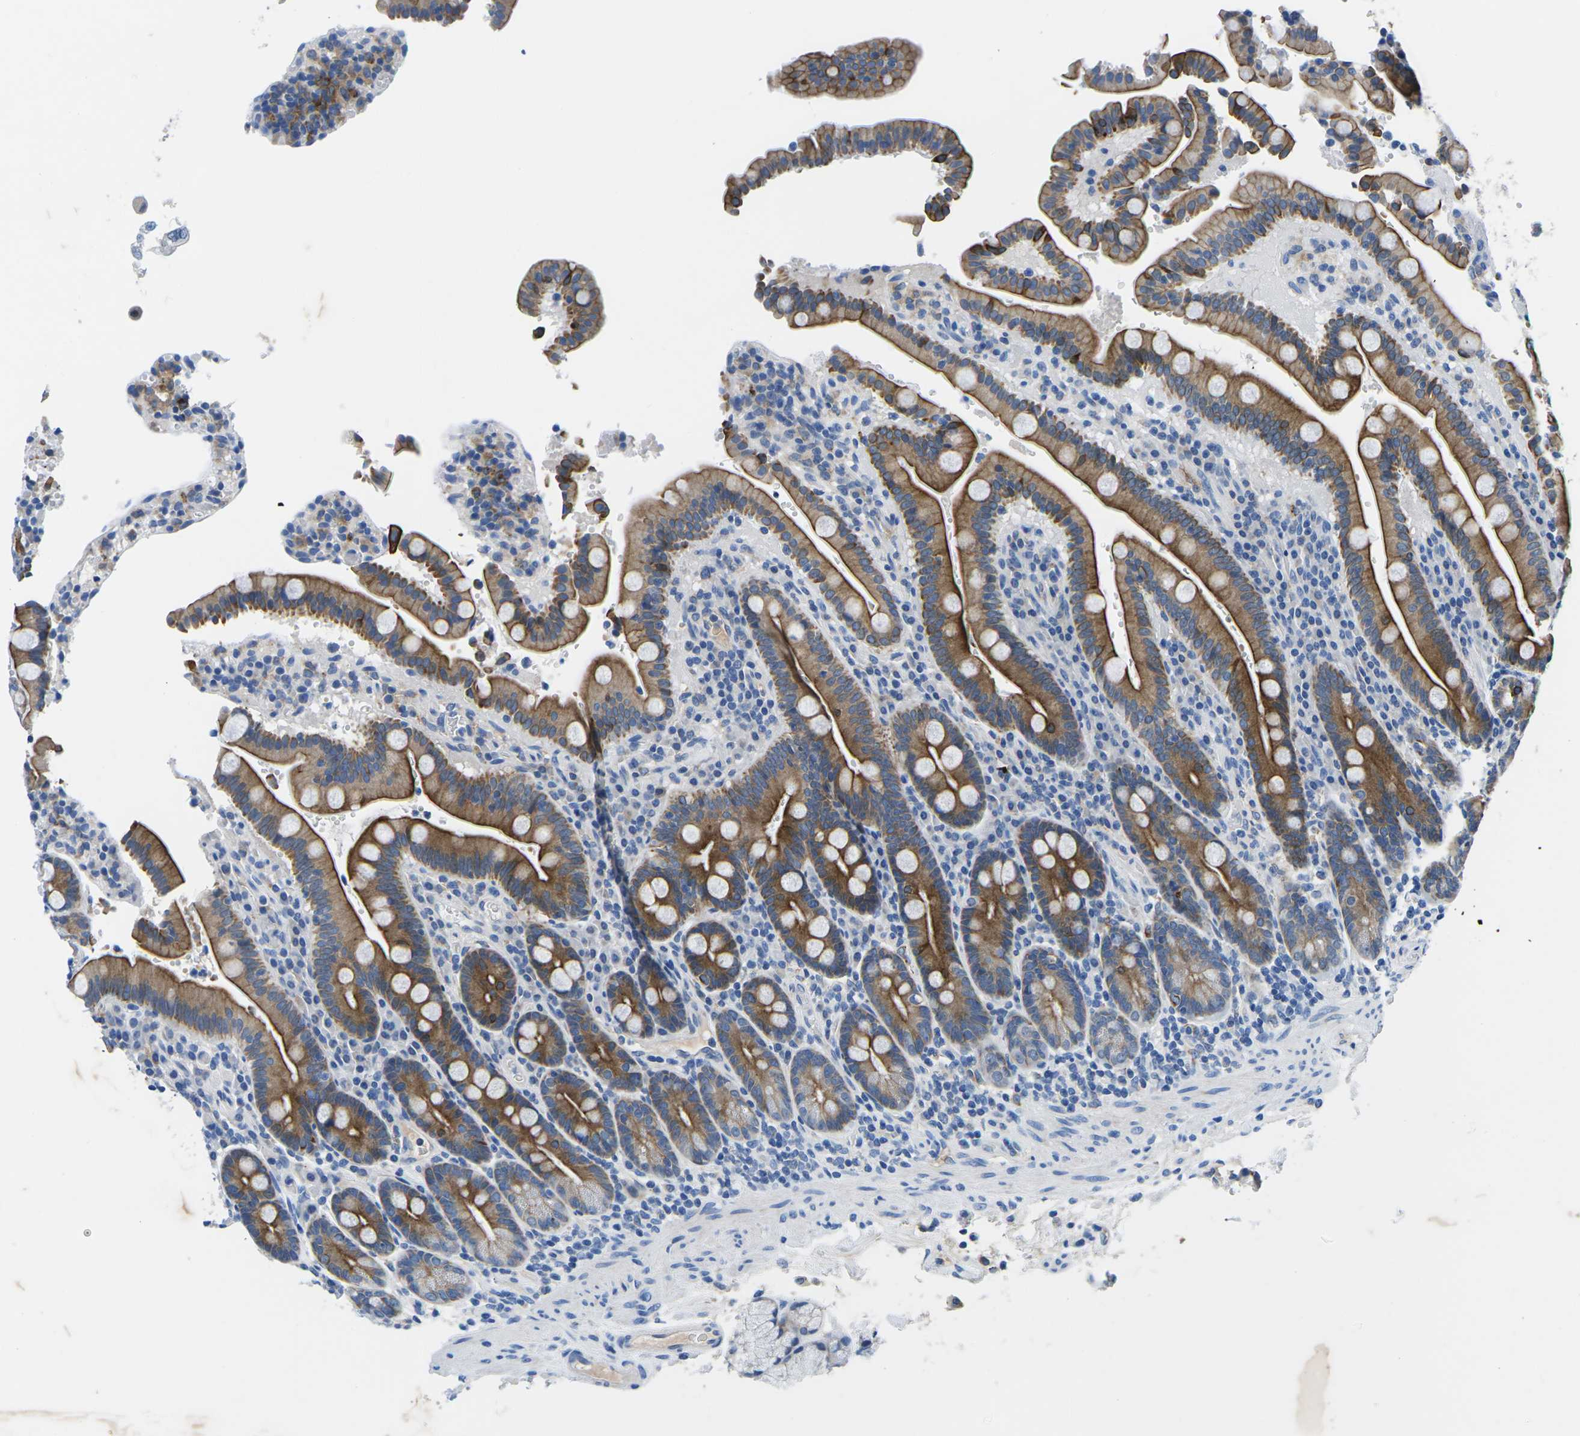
{"staining": {"intensity": "moderate", "quantity": ">75%", "location": "cytoplasmic/membranous"}, "tissue": "duodenum", "cell_type": "Glandular cells", "image_type": "normal", "snomed": [{"axis": "morphology", "description": "Normal tissue, NOS"}, {"axis": "topography", "description": "Small intestine, NOS"}], "caption": "This is an image of immunohistochemistry staining of benign duodenum, which shows moderate positivity in the cytoplasmic/membranous of glandular cells.", "gene": "TM6SF1", "patient": {"sex": "female", "age": 71}}